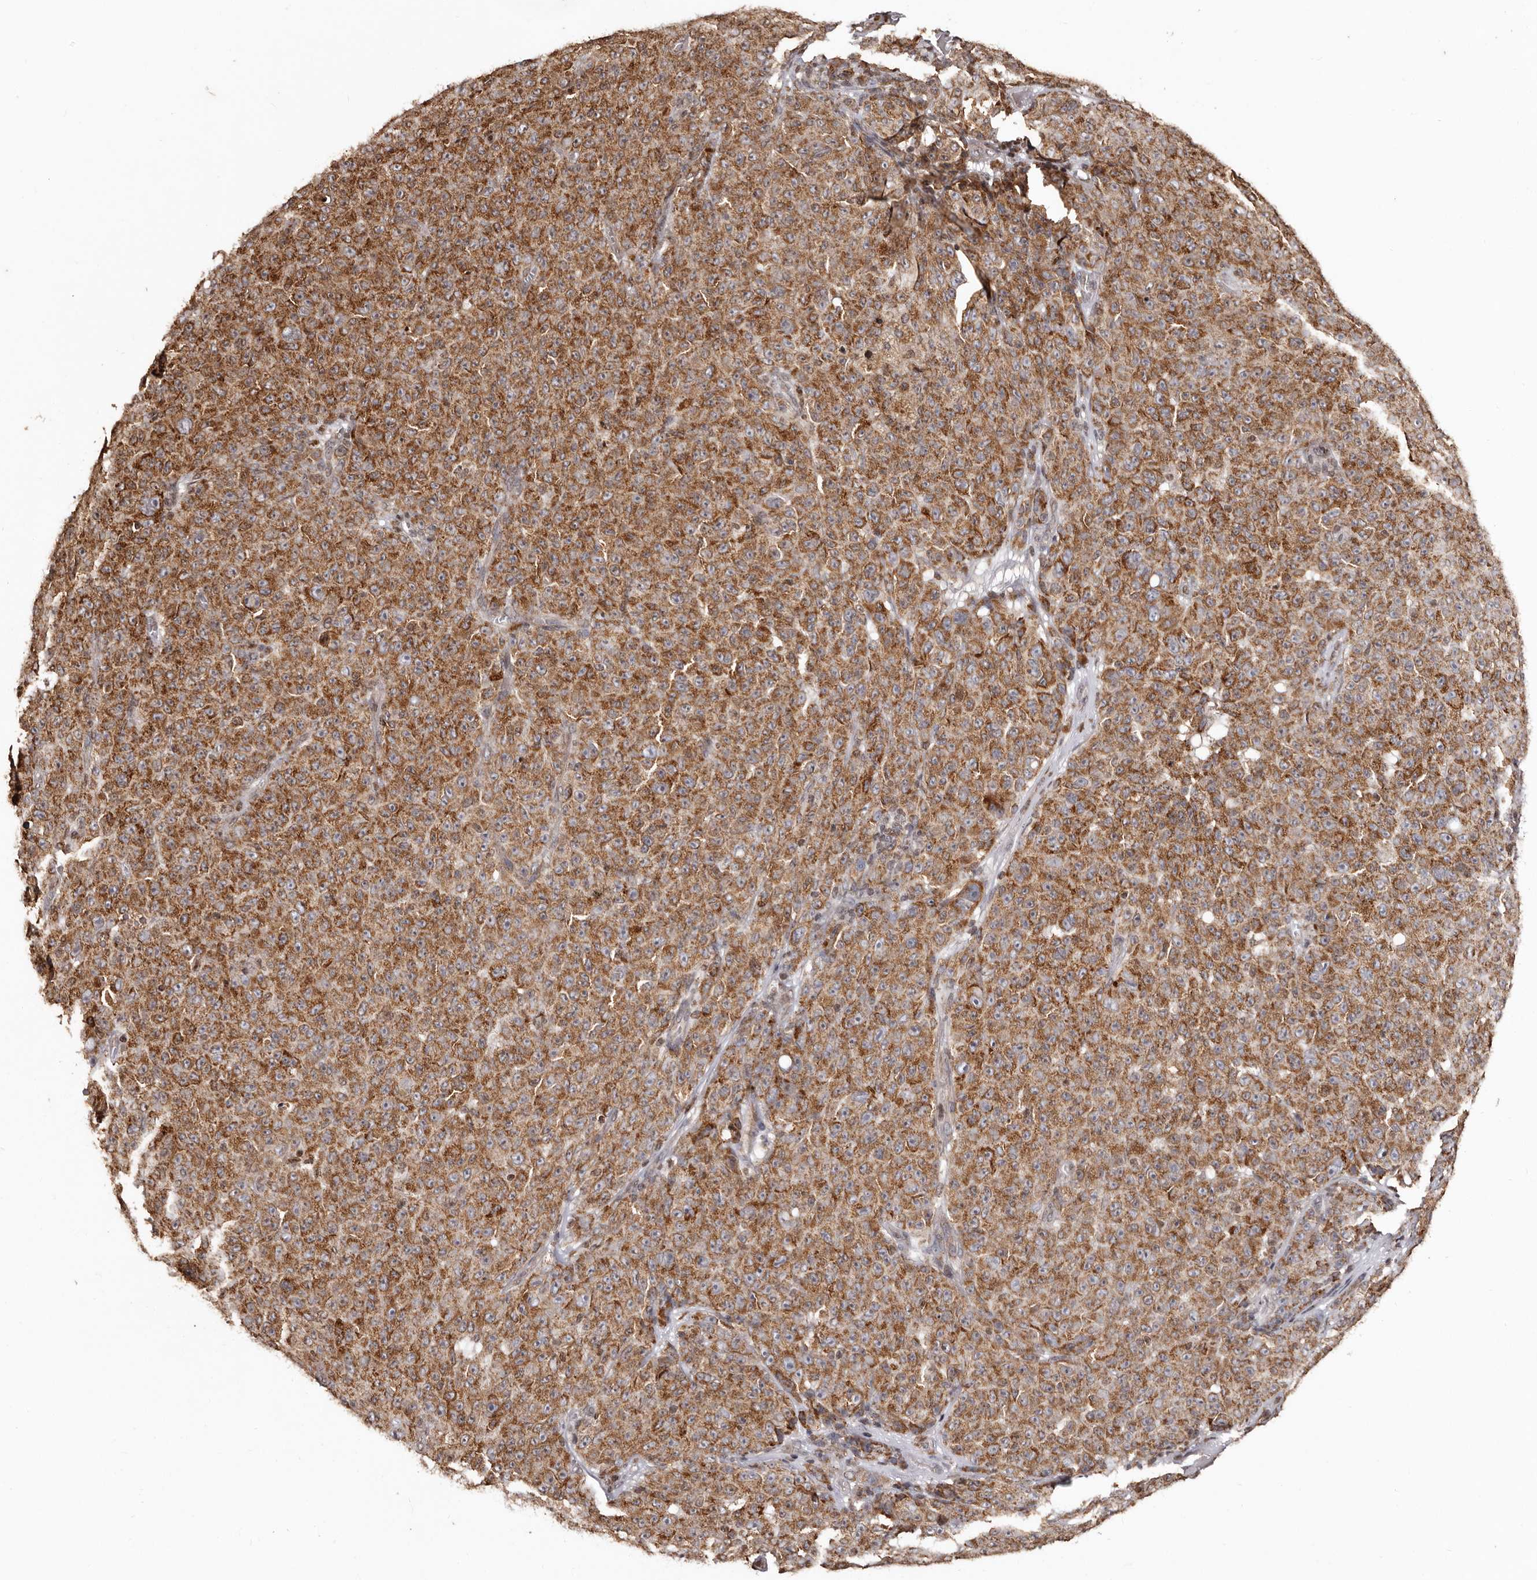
{"staining": {"intensity": "moderate", "quantity": ">75%", "location": "cytoplasmic/membranous"}, "tissue": "melanoma", "cell_type": "Tumor cells", "image_type": "cancer", "snomed": [{"axis": "morphology", "description": "Malignant melanoma, NOS"}, {"axis": "topography", "description": "Skin"}], "caption": "Immunohistochemical staining of human malignant melanoma reveals medium levels of moderate cytoplasmic/membranous protein positivity in approximately >75% of tumor cells.", "gene": "CCDC190", "patient": {"sex": "female", "age": 82}}